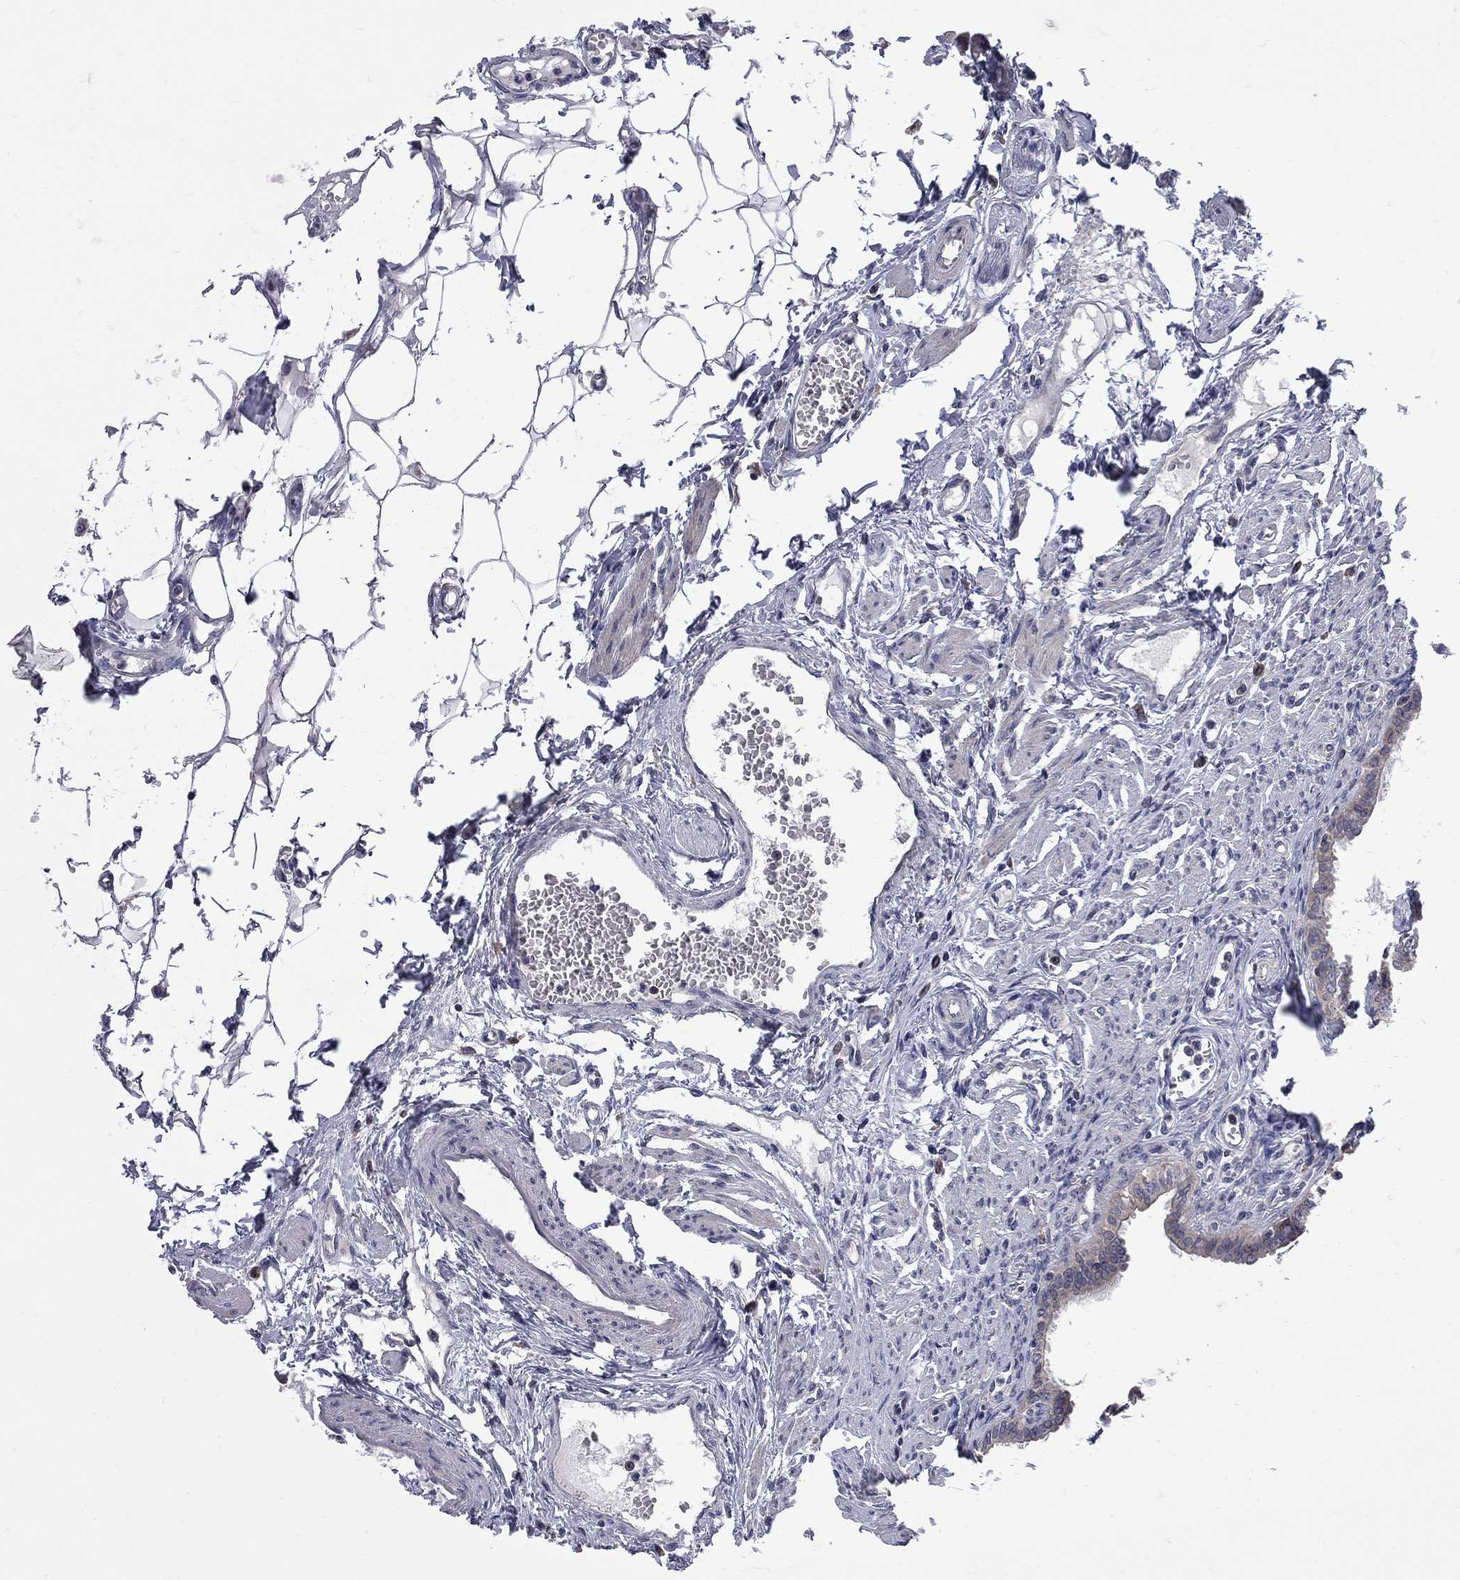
{"staining": {"intensity": "moderate", "quantity": ">75%", "location": "cytoplasmic/membranous"}, "tissue": "fallopian tube", "cell_type": "Glandular cells", "image_type": "normal", "snomed": [{"axis": "morphology", "description": "Normal tissue, NOS"}, {"axis": "morphology", "description": "Carcinoma, endometroid"}, {"axis": "topography", "description": "Fallopian tube"}, {"axis": "topography", "description": "Ovary"}], "caption": "Protein staining reveals moderate cytoplasmic/membranous staining in about >75% of glandular cells in benign fallopian tube. The protein is stained brown, and the nuclei are stained in blue (DAB (3,3'-diaminobenzidine) IHC with brightfield microscopy, high magnification).", "gene": "CNOT11", "patient": {"sex": "female", "age": 42}}